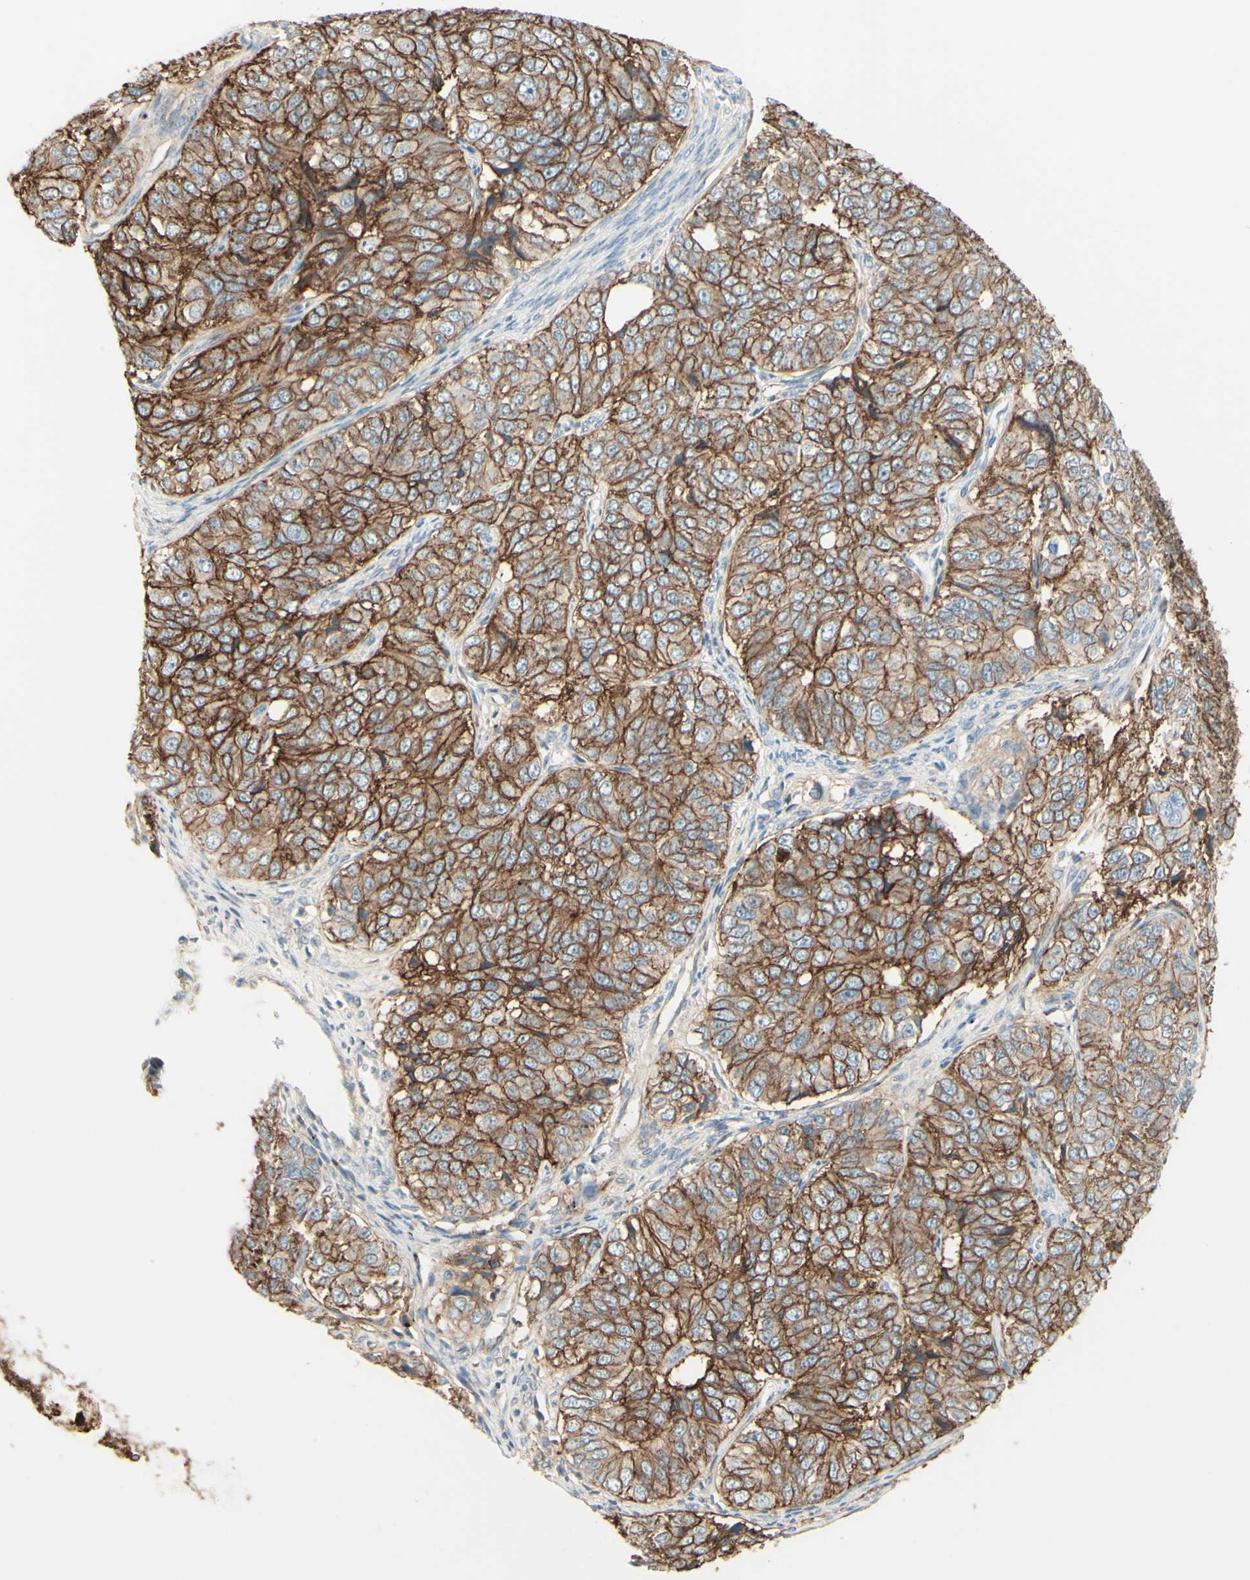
{"staining": {"intensity": "moderate", "quantity": ">75%", "location": "cytoplasmic/membranous"}, "tissue": "ovarian cancer", "cell_type": "Tumor cells", "image_type": "cancer", "snomed": [{"axis": "morphology", "description": "Carcinoma, endometroid"}, {"axis": "topography", "description": "Ovary"}], "caption": "Ovarian endometroid carcinoma stained with IHC exhibits moderate cytoplasmic/membranous positivity in about >75% of tumor cells.", "gene": "RNF149", "patient": {"sex": "female", "age": 51}}